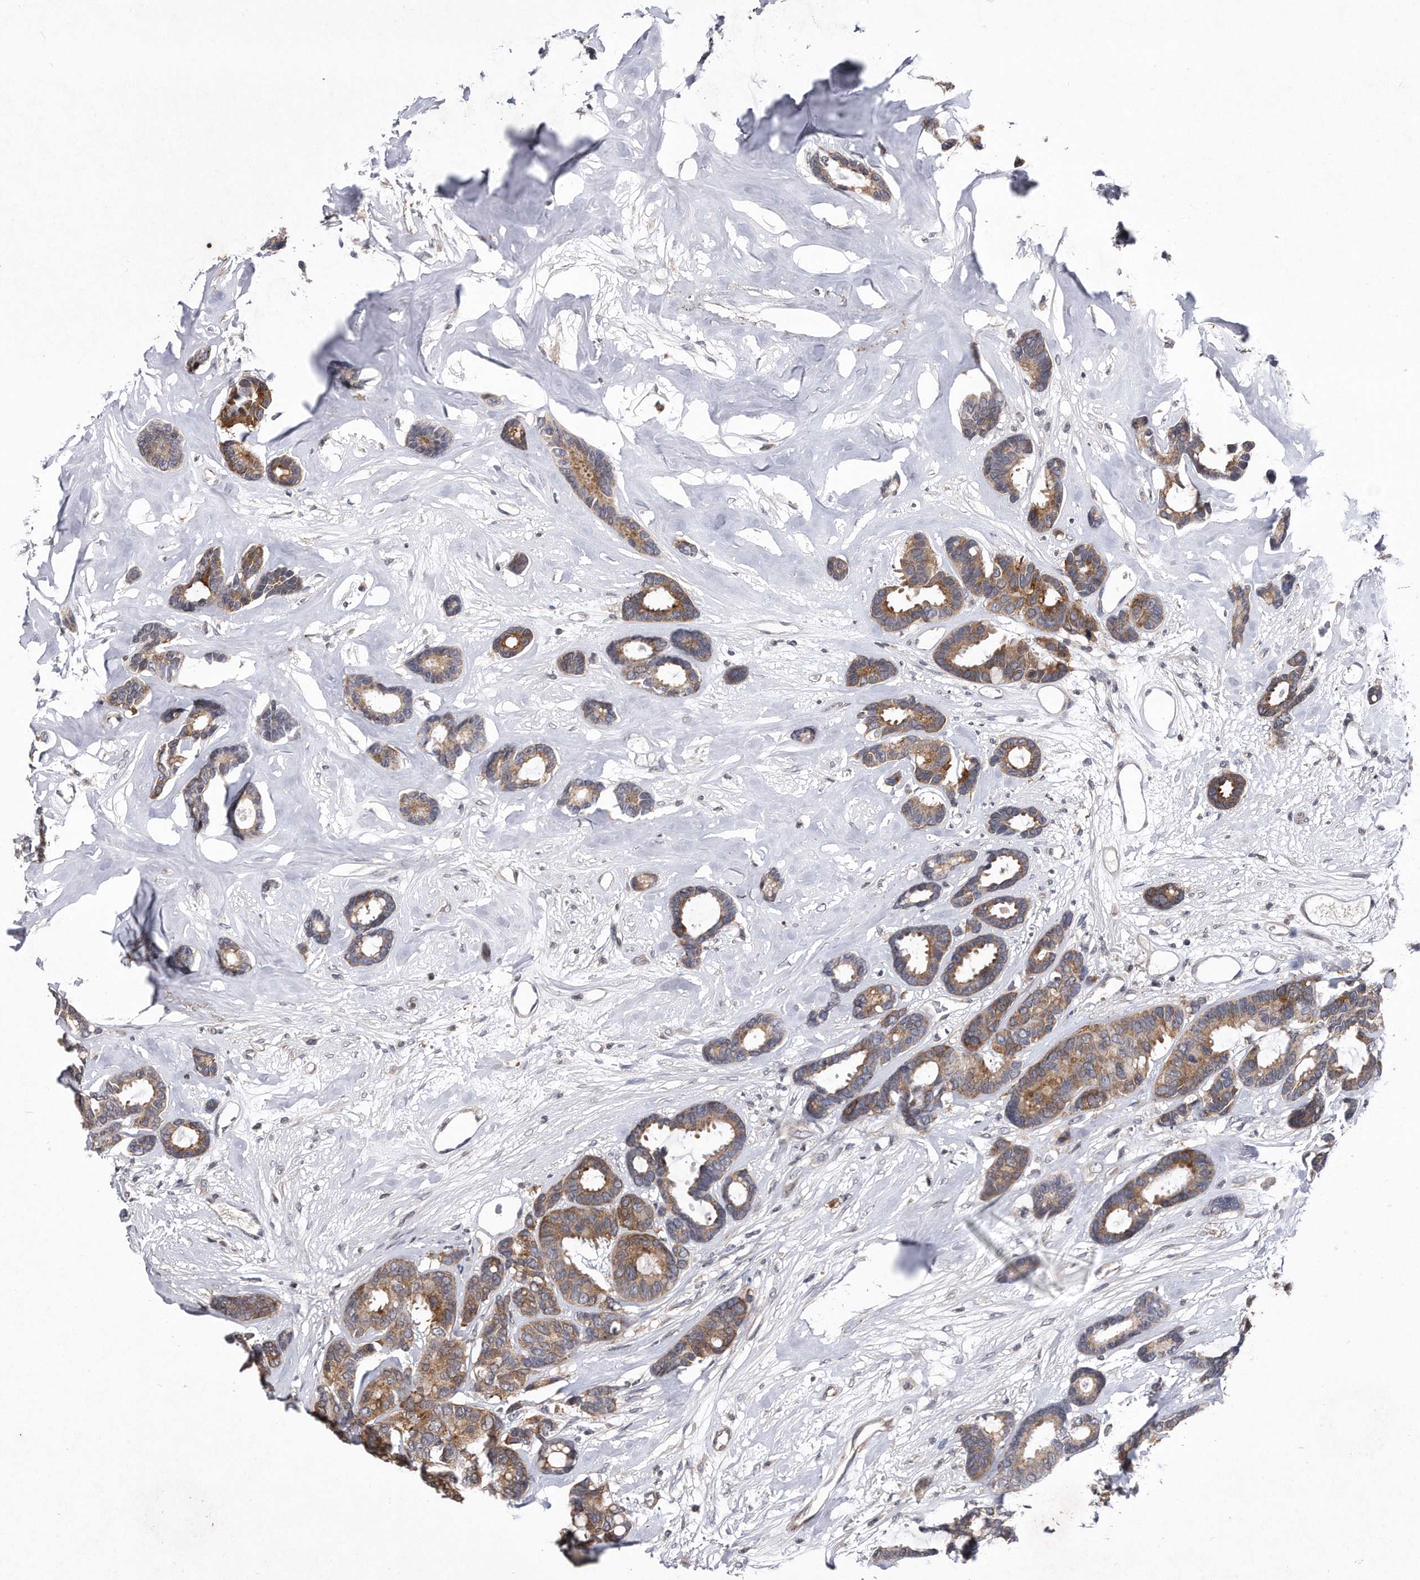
{"staining": {"intensity": "moderate", "quantity": ">75%", "location": "cytoplasmic/membranous"}, "tissue": "breast cancer", "cell_type": "Tumor cells", "image_type": "cancer", "snomed": [{"axis": "morphology", "description": "Duct carcinoma"}, {"axis": "topography", "description": "Breast"}], "caption": "An IHC image of neoplastic tissue is shown. Protein staining in brown highlights moderate cytoplasmic/membranous positivity in breast infiltrating ductal carcinoma within tumor cells. The protein is stained brown, and the nuclei are stained in blue (DAB (3,3'-diaminobenzidine) IHC with brightfield microscopy, high magnification).", "gene": "DAB1", "patient": {"sex": "female", "age": 87}}